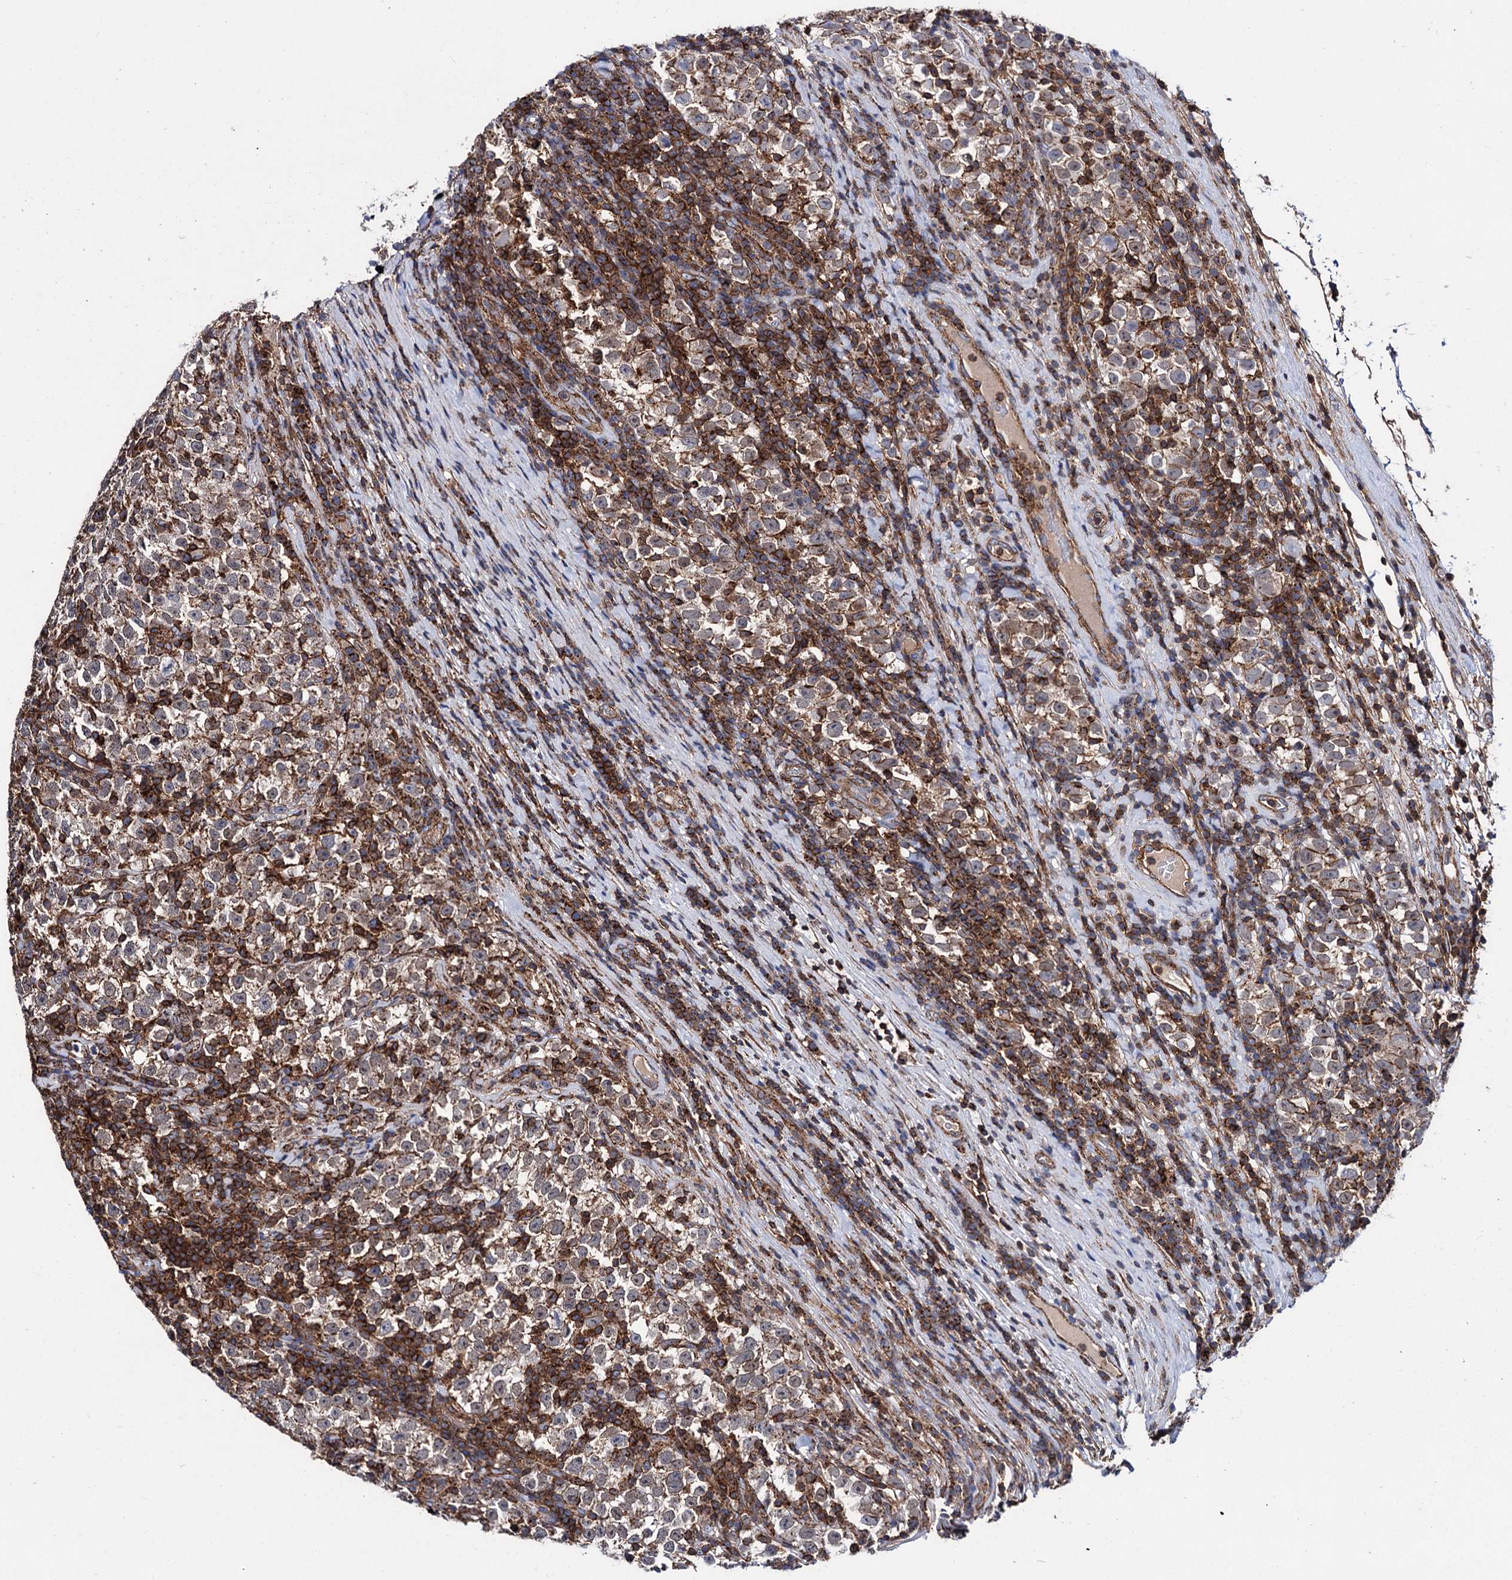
{"staining": {"intensity": "moderate", "quantity": ">75%", "location": "cytoplasmic/membranous"}, "tissue": "testis cancer", "cell_type": "Tumor cells", "image_type": "cancer", "snomed": [{"axis": "morphology", "description": "Normal tissue, NOS"}, {"axis": "morphology", "description": "Seminoma, NOS"}, {"axis": "topography", "description": "Testis"}], "caption": "The histopathology image demonstrates immunohistochemical staining of testis cancer (seminoma). There is moderate cytoplasmic/membranous staining is appreciated in about >75% of tumor cells.", "gene": "DEF6", "patient": {"sex": "male", "age": 43}}